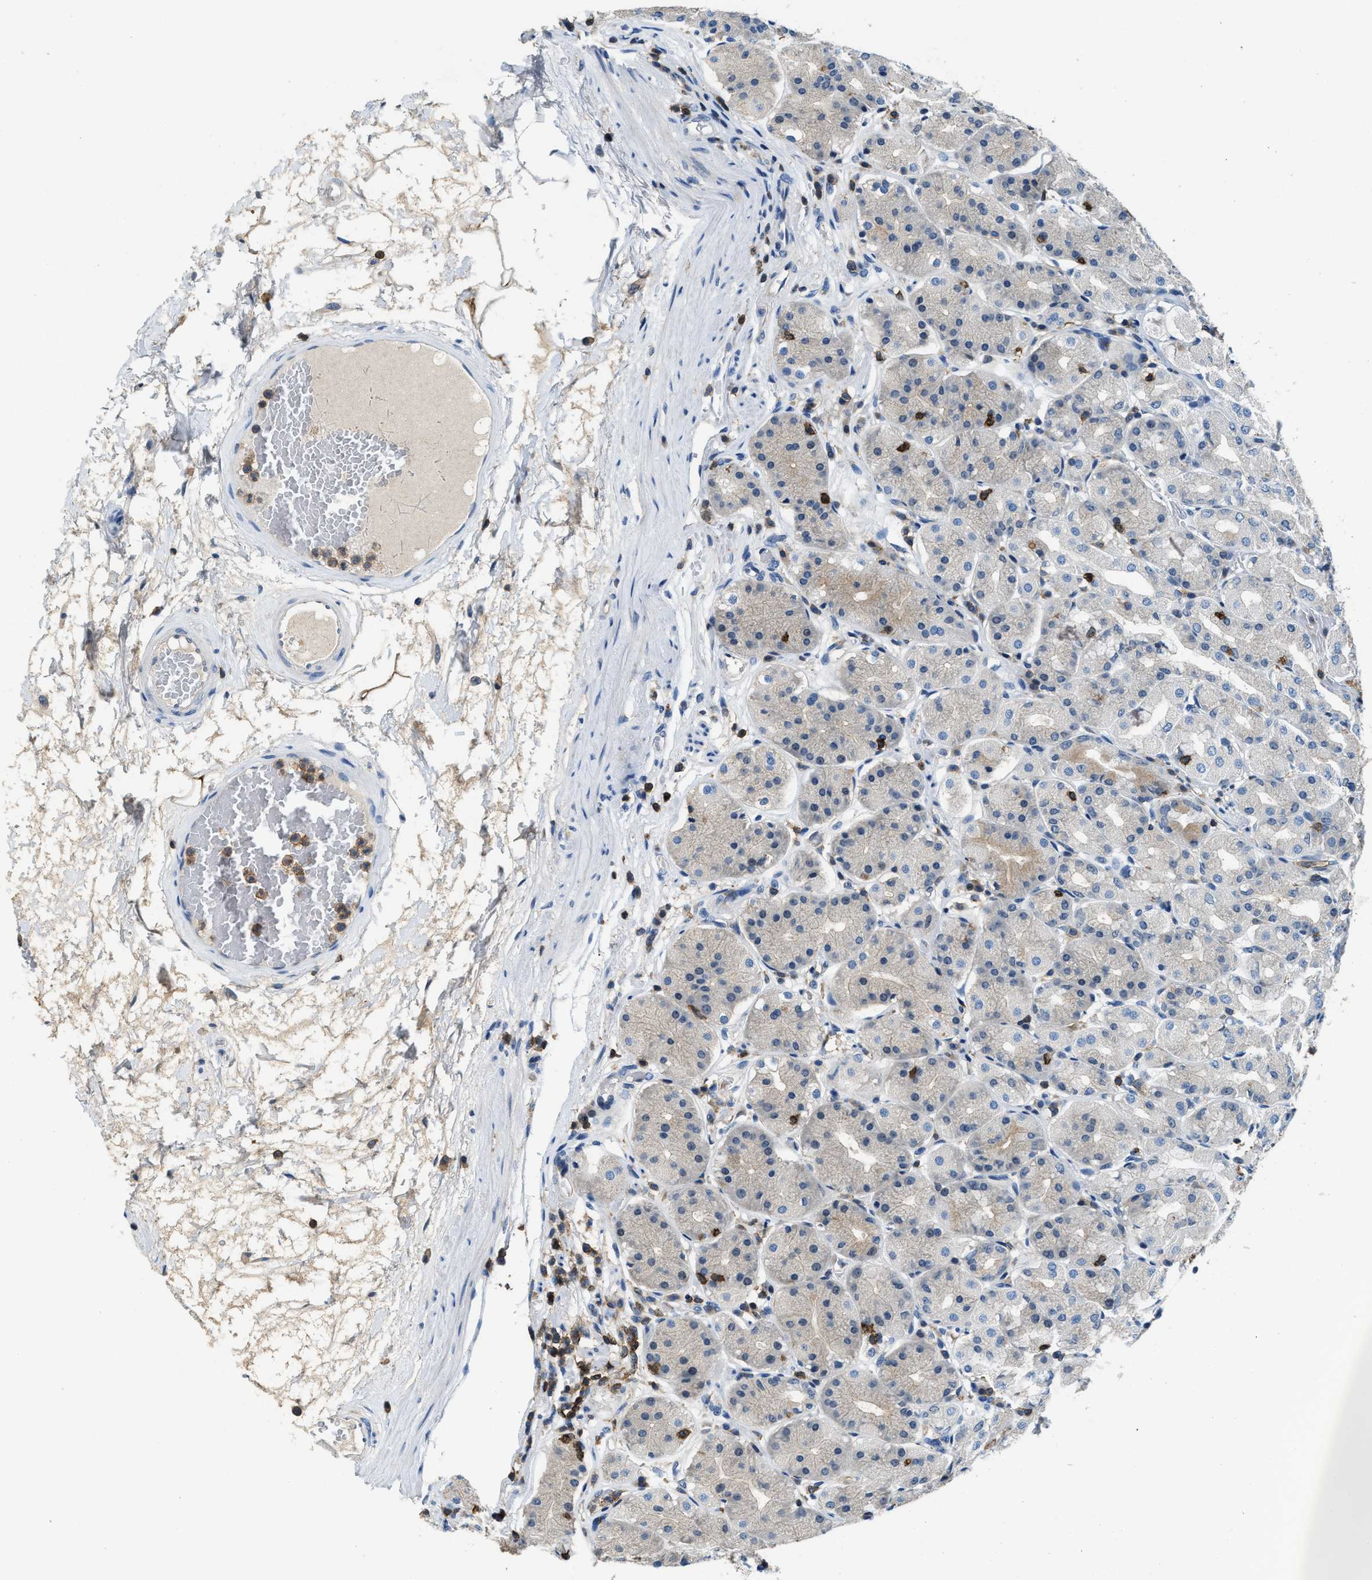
{"staining": {"intensity": "weak", "quantity": "<25%", "location": "cytoplasmic/membranous"}, "tissue": "stomach", "cell_type": "Glandular cells", "image_type": "normal", "snomed": [{"axis": "morphology", "description": "Normal tissue, NOS"}, {"axis": "topography", "description": "Stomach"}, {"axis": "topography", "description": "Stomach, lower"}], "caption": "This histopathology image is of benign stomach stained with immunohistochemistry (IHC) to label a protein in brown with the nuclei are counter-stained blue. There is no staining in glandular cells.", "gene": "MYO1G", "patient": {"sex": "female", "age": 56}}